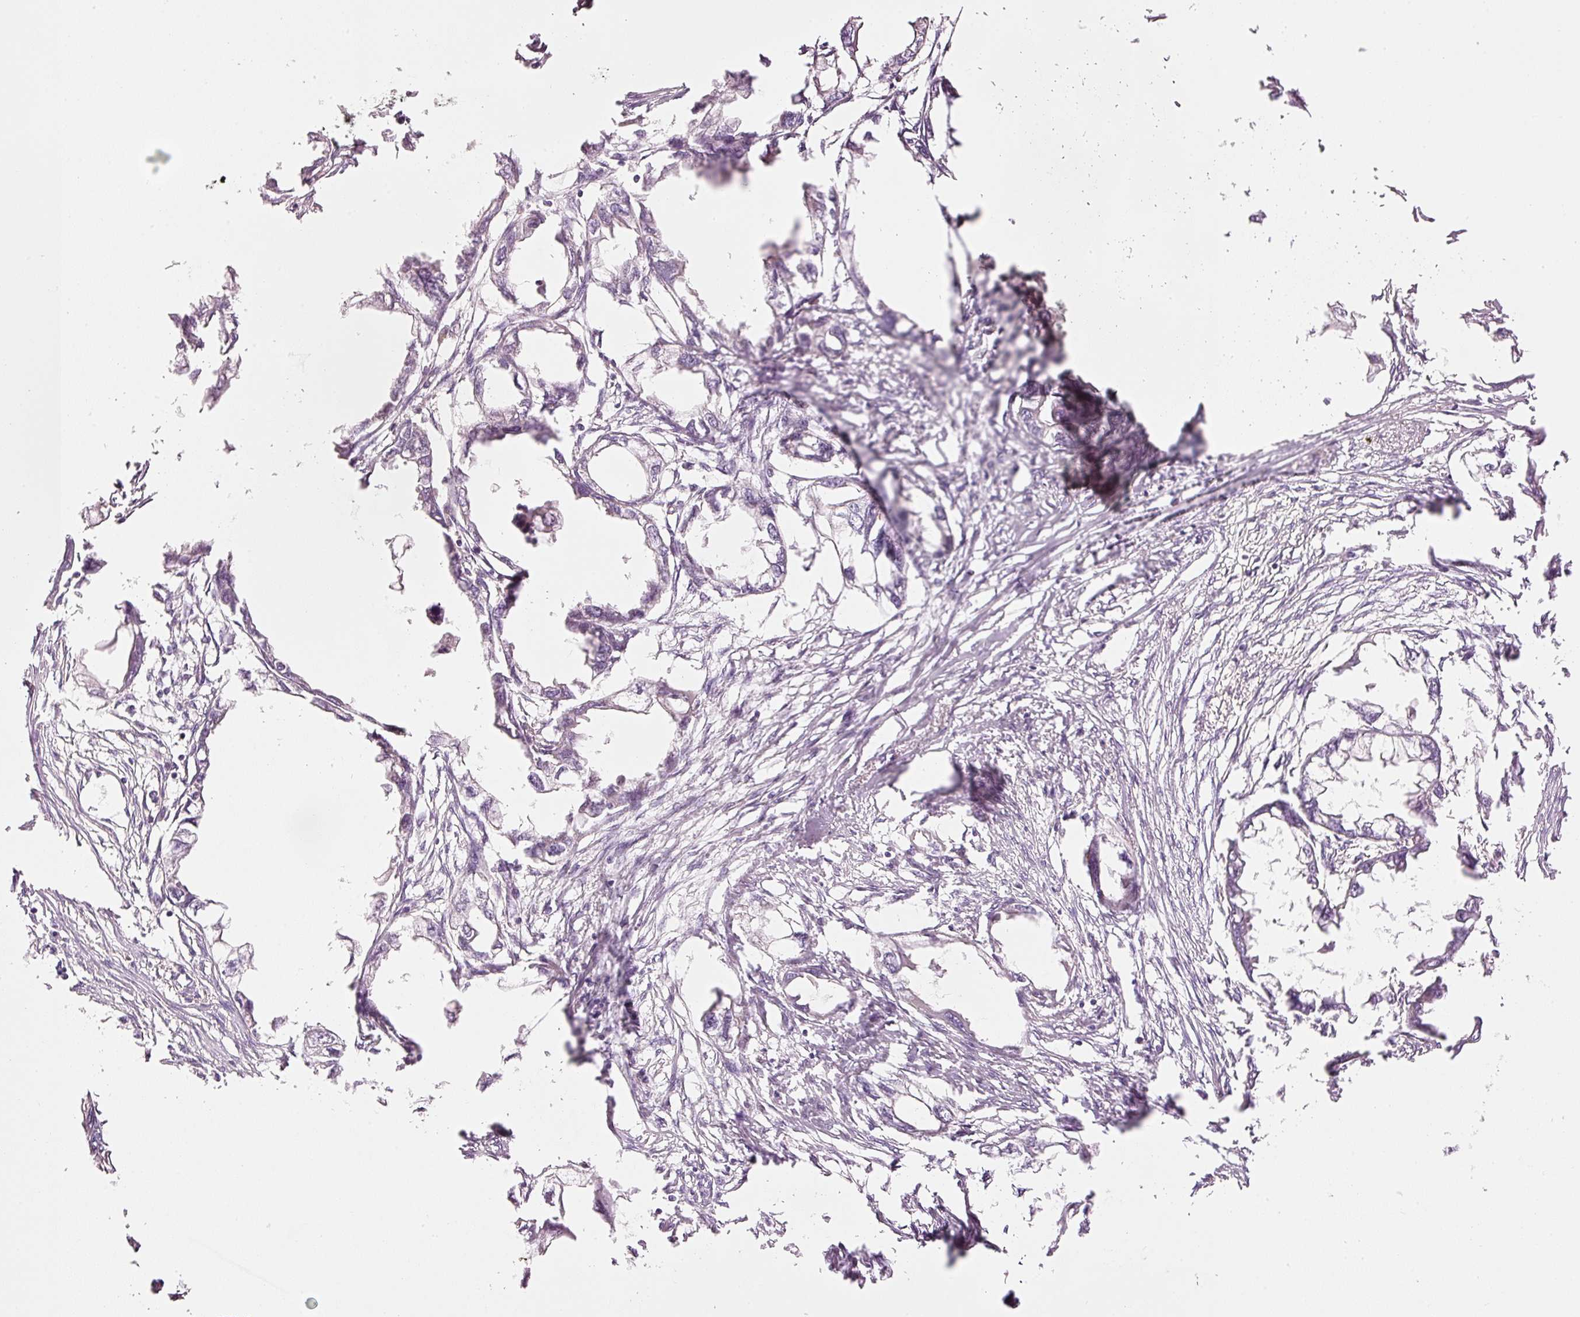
{"staining": {"intensity": "negative", "quantity": "none", "location": "none"}, "tissue": "endometrial cancer", "cell_type": "Tumor cells", "image_type": "cancer", "snomed": [{"axis": "morphology", "description": "Adenocarcinoma, NOS"}, {"axis": "morphology", "description": "Adenocarcinoma, metastatic, NOS"}, {"axis": "topography", "description": "Adipose tissue"}, {"axis": "topography", "description": "Endometrium"}], "caption": "DAB immunohistochemical staining of human endometrial metastatic adenocarcinoma exhibits no significant positivity in tumor cells.", "gene": "CDC20B", "patient": {"sex": "female", "age": 67}}